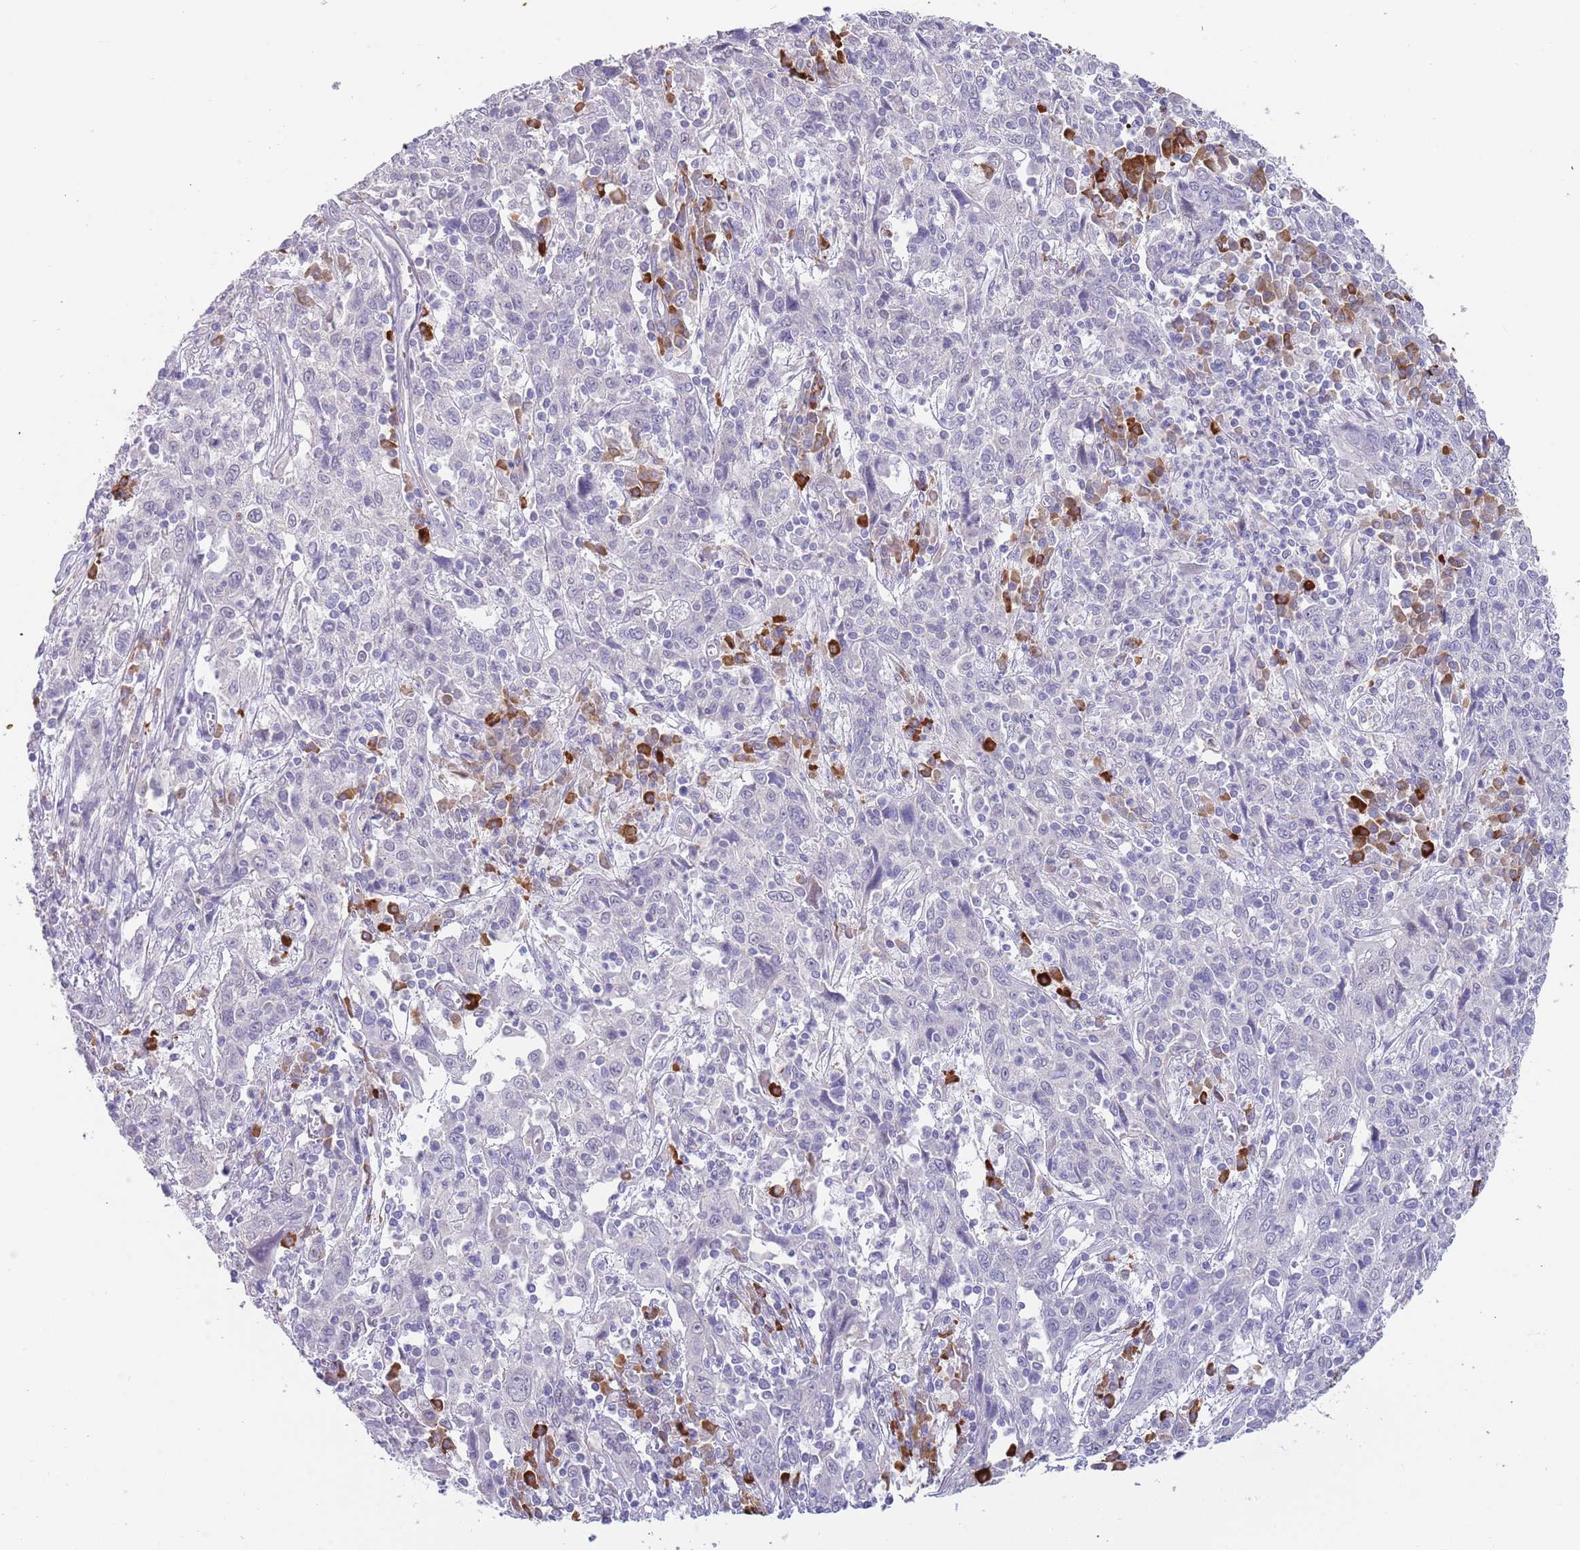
{"staining": {"intensity": "negative", "quantity": "none", "location": "none"}, "tissue": "cervical cancer", "cell_type": "Tumor cells", "image_type": "cancer", "snomed": [{"axis": "morphology", "description": "Squamous cell carcinoma, NOS"}, {"axis": "topography", "description": "Cervix"}], "caption": "Cervical cancer was stained to show a protein in brown. There is no significant staining in tumor cells.", "gene": "TNRC6C", "patient": {"sex": "female", "age": 46}}